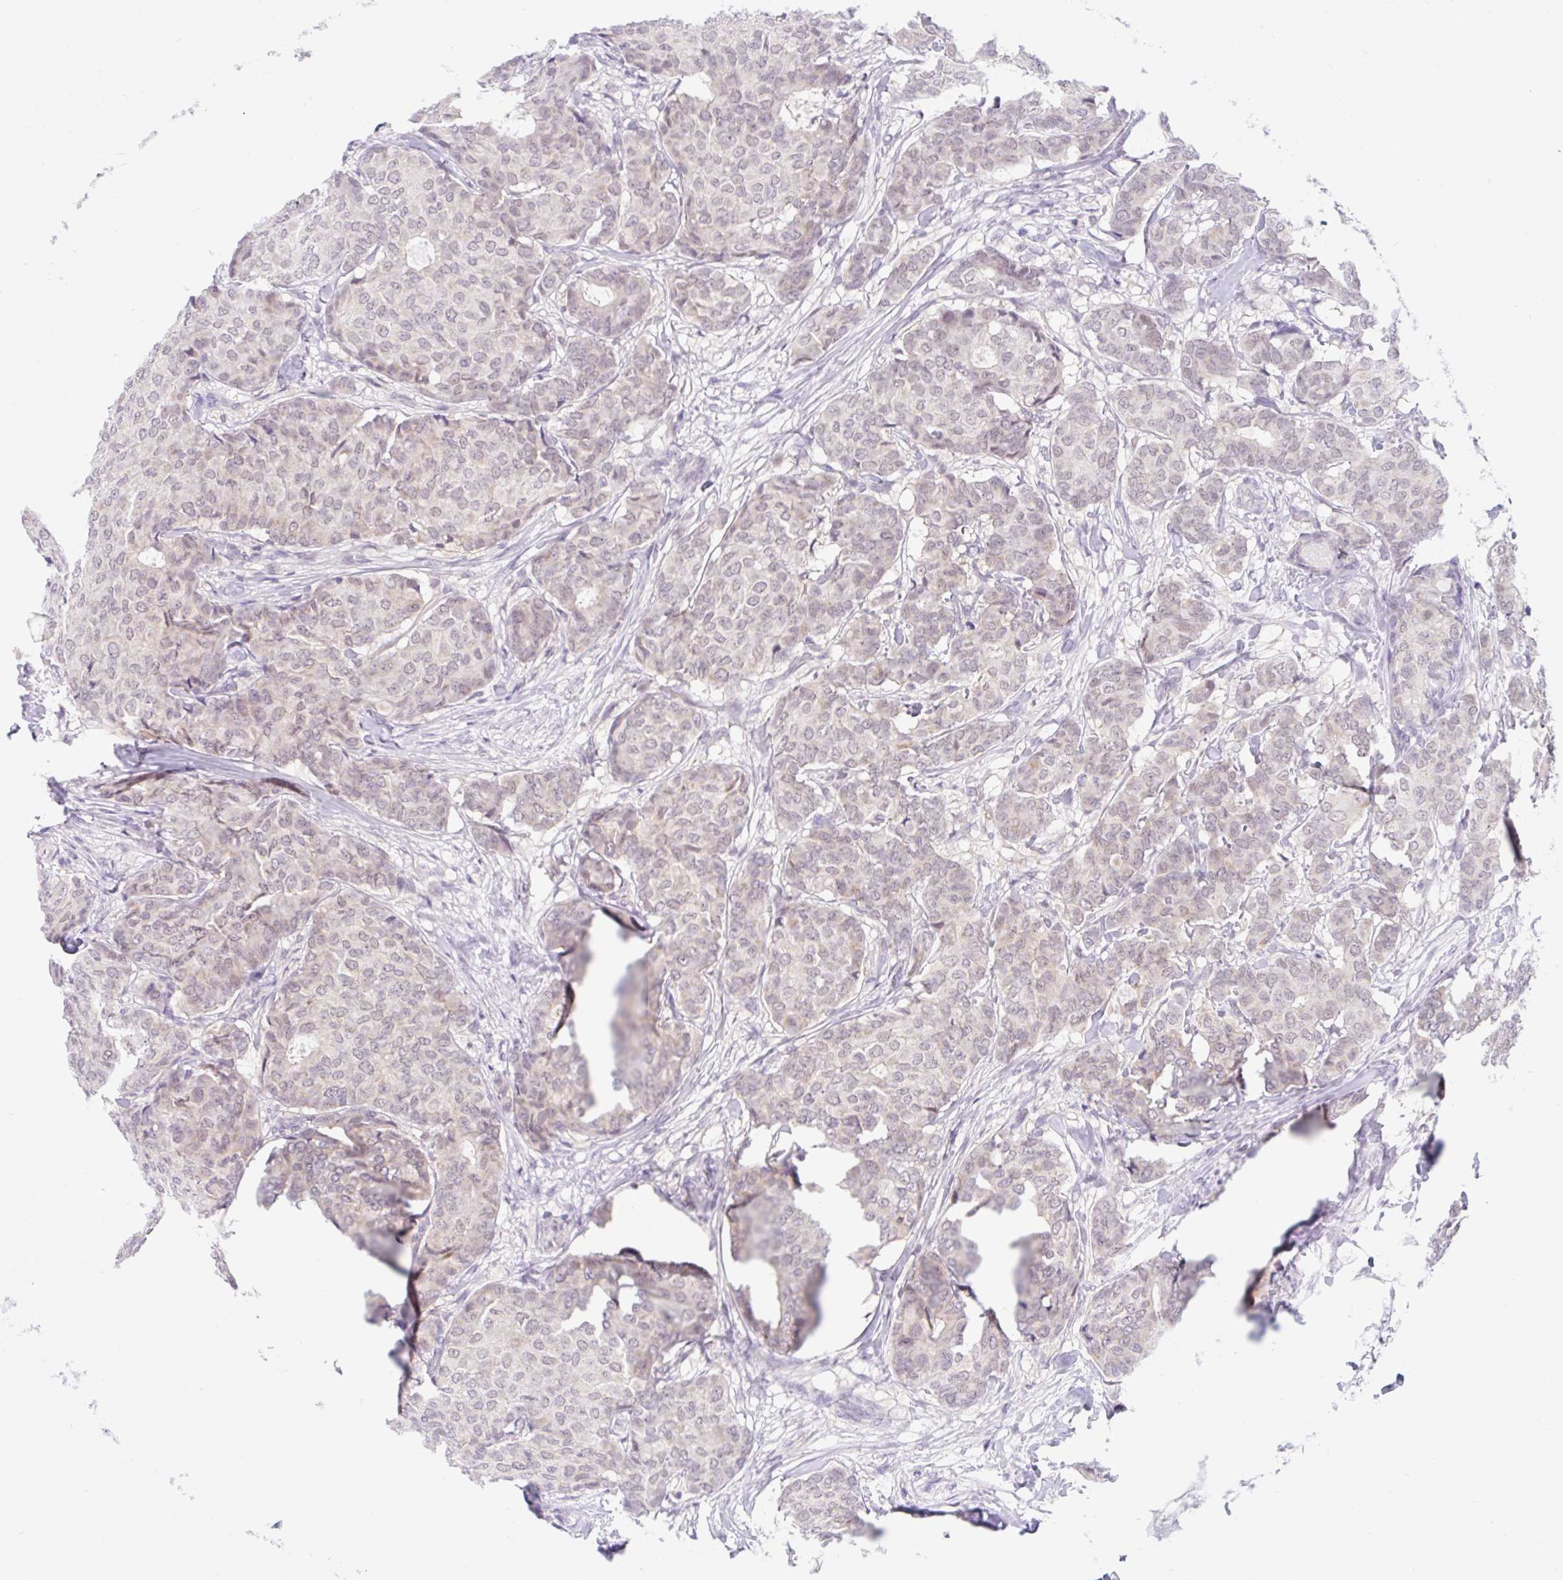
{"staining": {"intensity": "weak", "quantity": "<25%", "location": "cytoplasmic/membranous"}, "tissue": "breast cancer", "cell_type": "Tumor cells", "image_type": "cancer", "snomed": [{"axis": "morphology", "description": "Duct carcinoma"}, {"axis": "topography", "description": "Breast"}], "caption": "The photomicrograph reveals no staining of tumor cells in invasive ductal carcinoma (breast).", "gene": "ITPK1", "patient": {"sex": "female", "age": 75}}